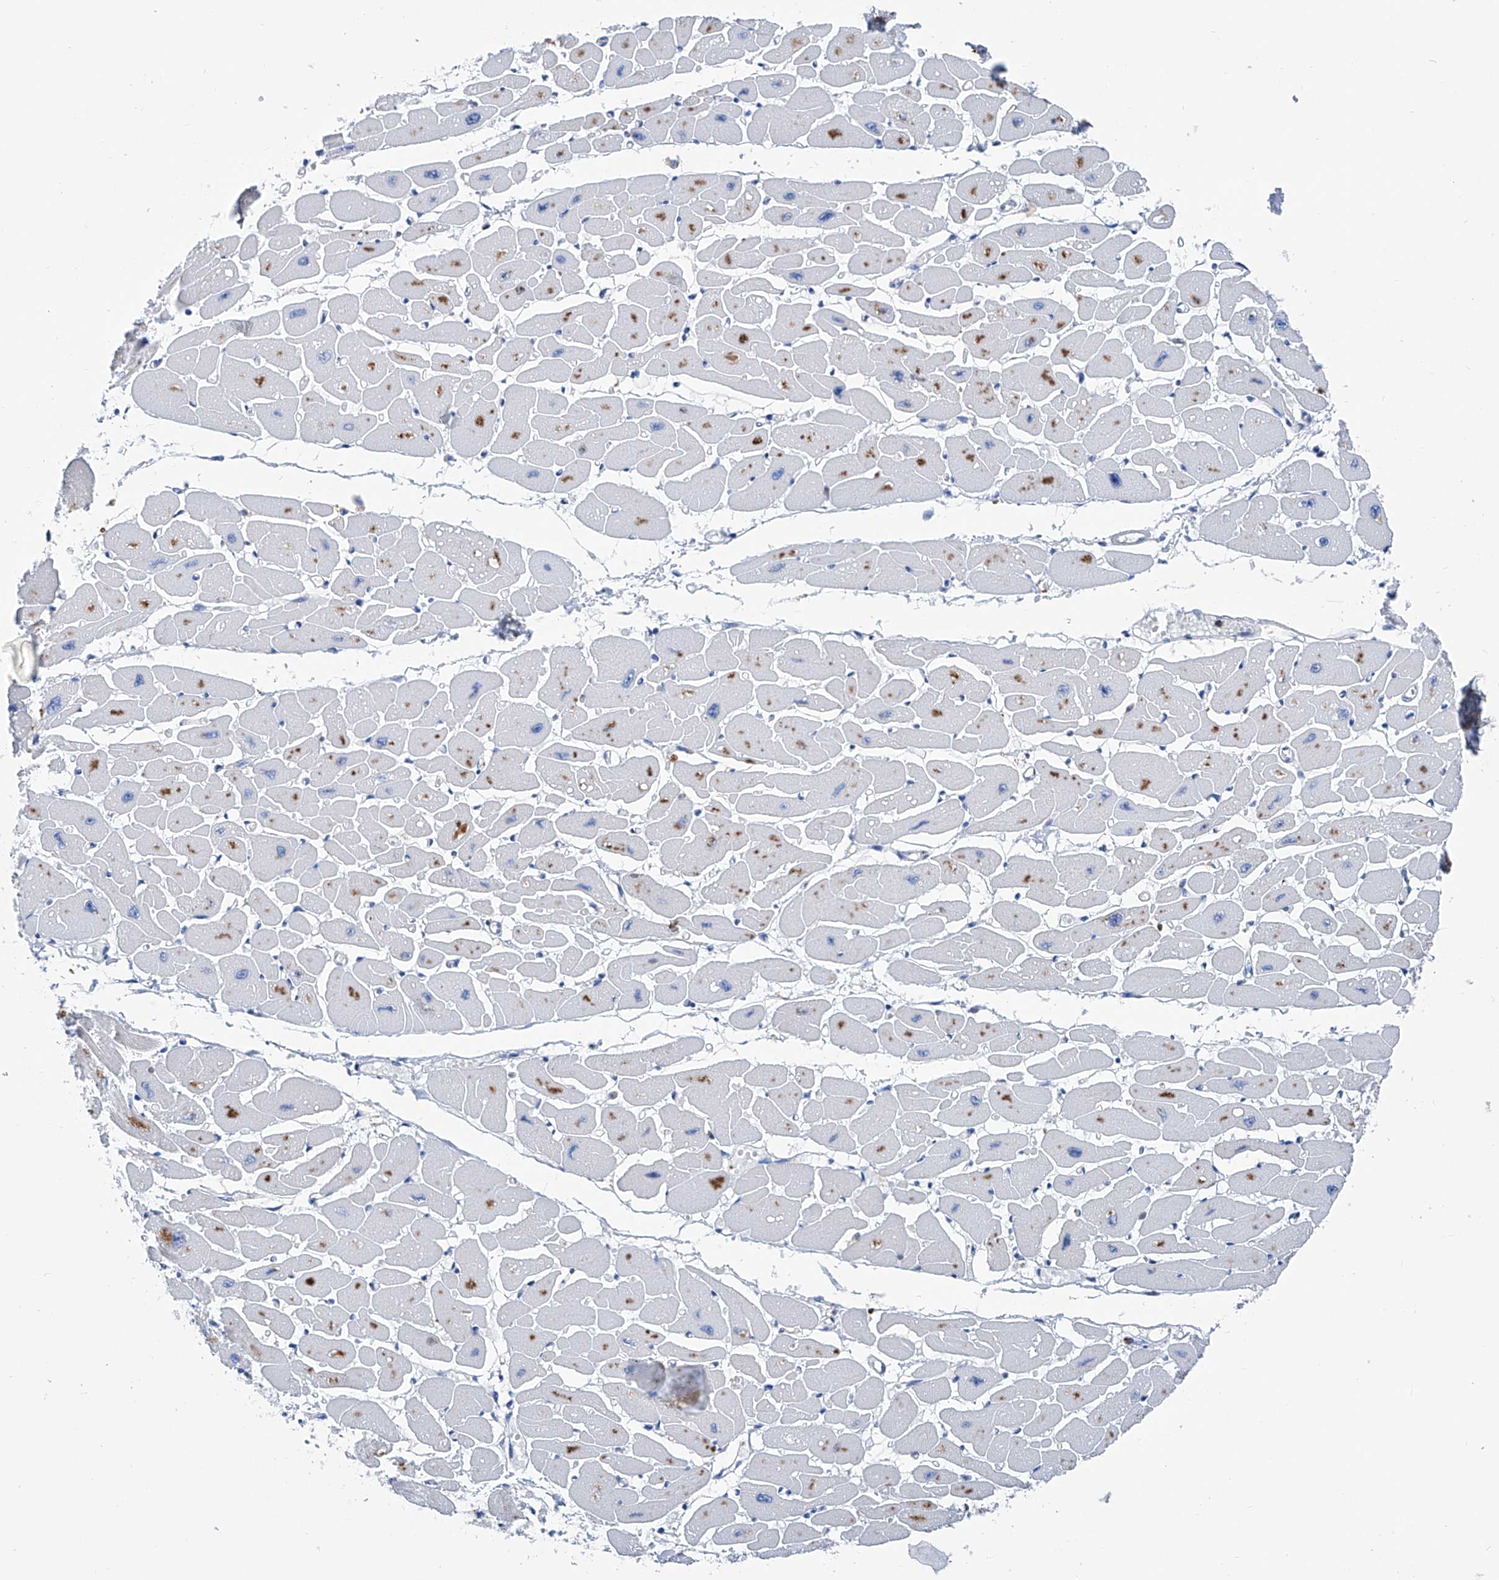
{"staining": {"intensity": "negative", "quantity": "none", "location": "none"}, "tissue": "heart muscle", "cell_type": "Cardiomyocytes", "image_type": "normal", "snomed": [{"axis": "morphology", "description": "Normal tissue, NOS"}, {"axis": "topography", "description": "Heart"}], "caption": "This is a image of immunohistochemistry (IHC) staining of benign heart muscle, which shows no staining in cardiomyocytes.", "gene": "ZNF484", "patient": {"sex": "female", "age": 54}}